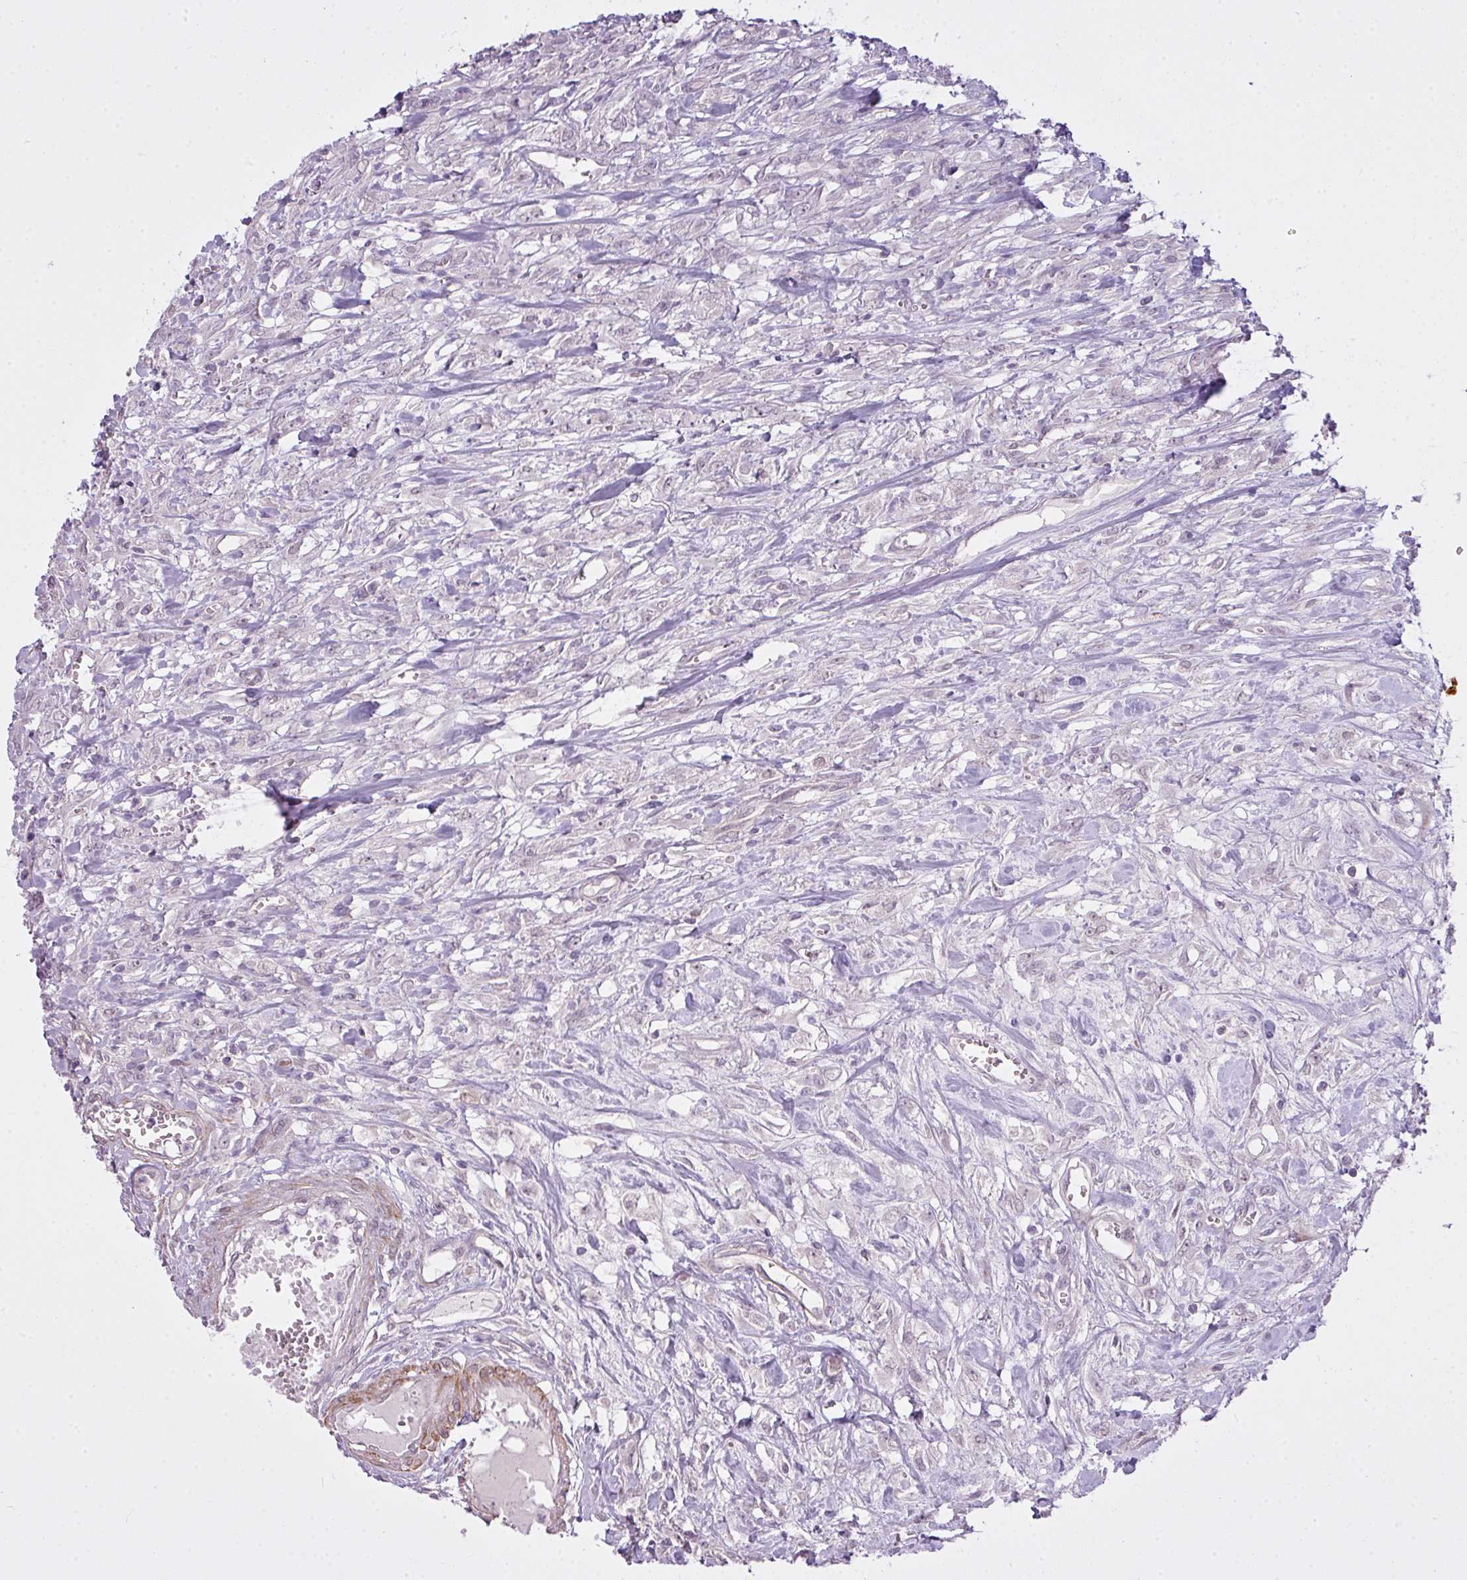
{"staining": {"intensity": "negative", "quantity": "none", "location": "none"}, "tissue": "urothelial cancer", "cell_type": "Tumor cells", "image_type": "cancer", "snomed": [{"axis": "morphology", "description": "Urothelial carcinoma, High grade"}, {"axis": "topography", "description": "Urinary bladder"}], "caption": "This is an IHC histopathology image of human urothelial cancer. There is no positivity in tumor cells.", "gene": "ZNF688", "patient": {"sex": "male", "age": 57}}